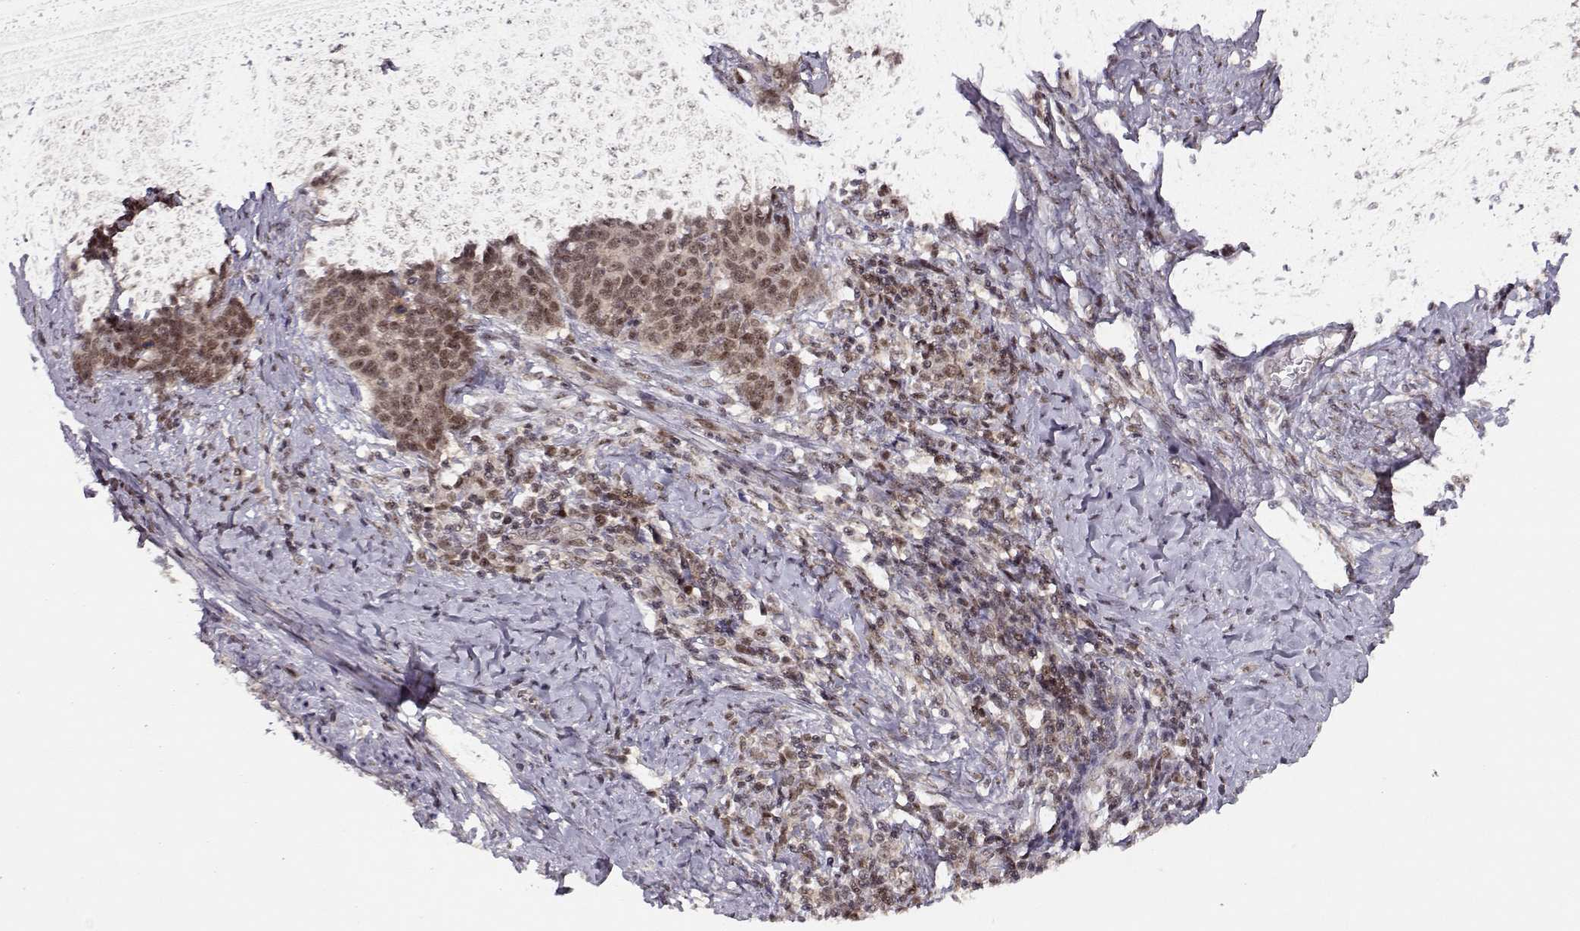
{"staining": {"intensity": "moderate", "quantity": ">75%", "location": "cytoplasmic/membranous,nuclear"}, "tissue": "cervical cancer", "cell_type": "Tumor cells", "image_type": "cancer", "snomed": [{"axis": "morphology", "description": "Squamous cell carcinoma, NOS"}, {"axis": "topography", "description": "Cervix"}], "caption": "Protein staining of cervical squamous cell carcinoma tissue shows moderate cytoplasmic/membranous and nuclear expression in approximately >75% of tumor cells.", "gene": "CSNK2A1", "patient": {"sex": "female", "age": 39}}